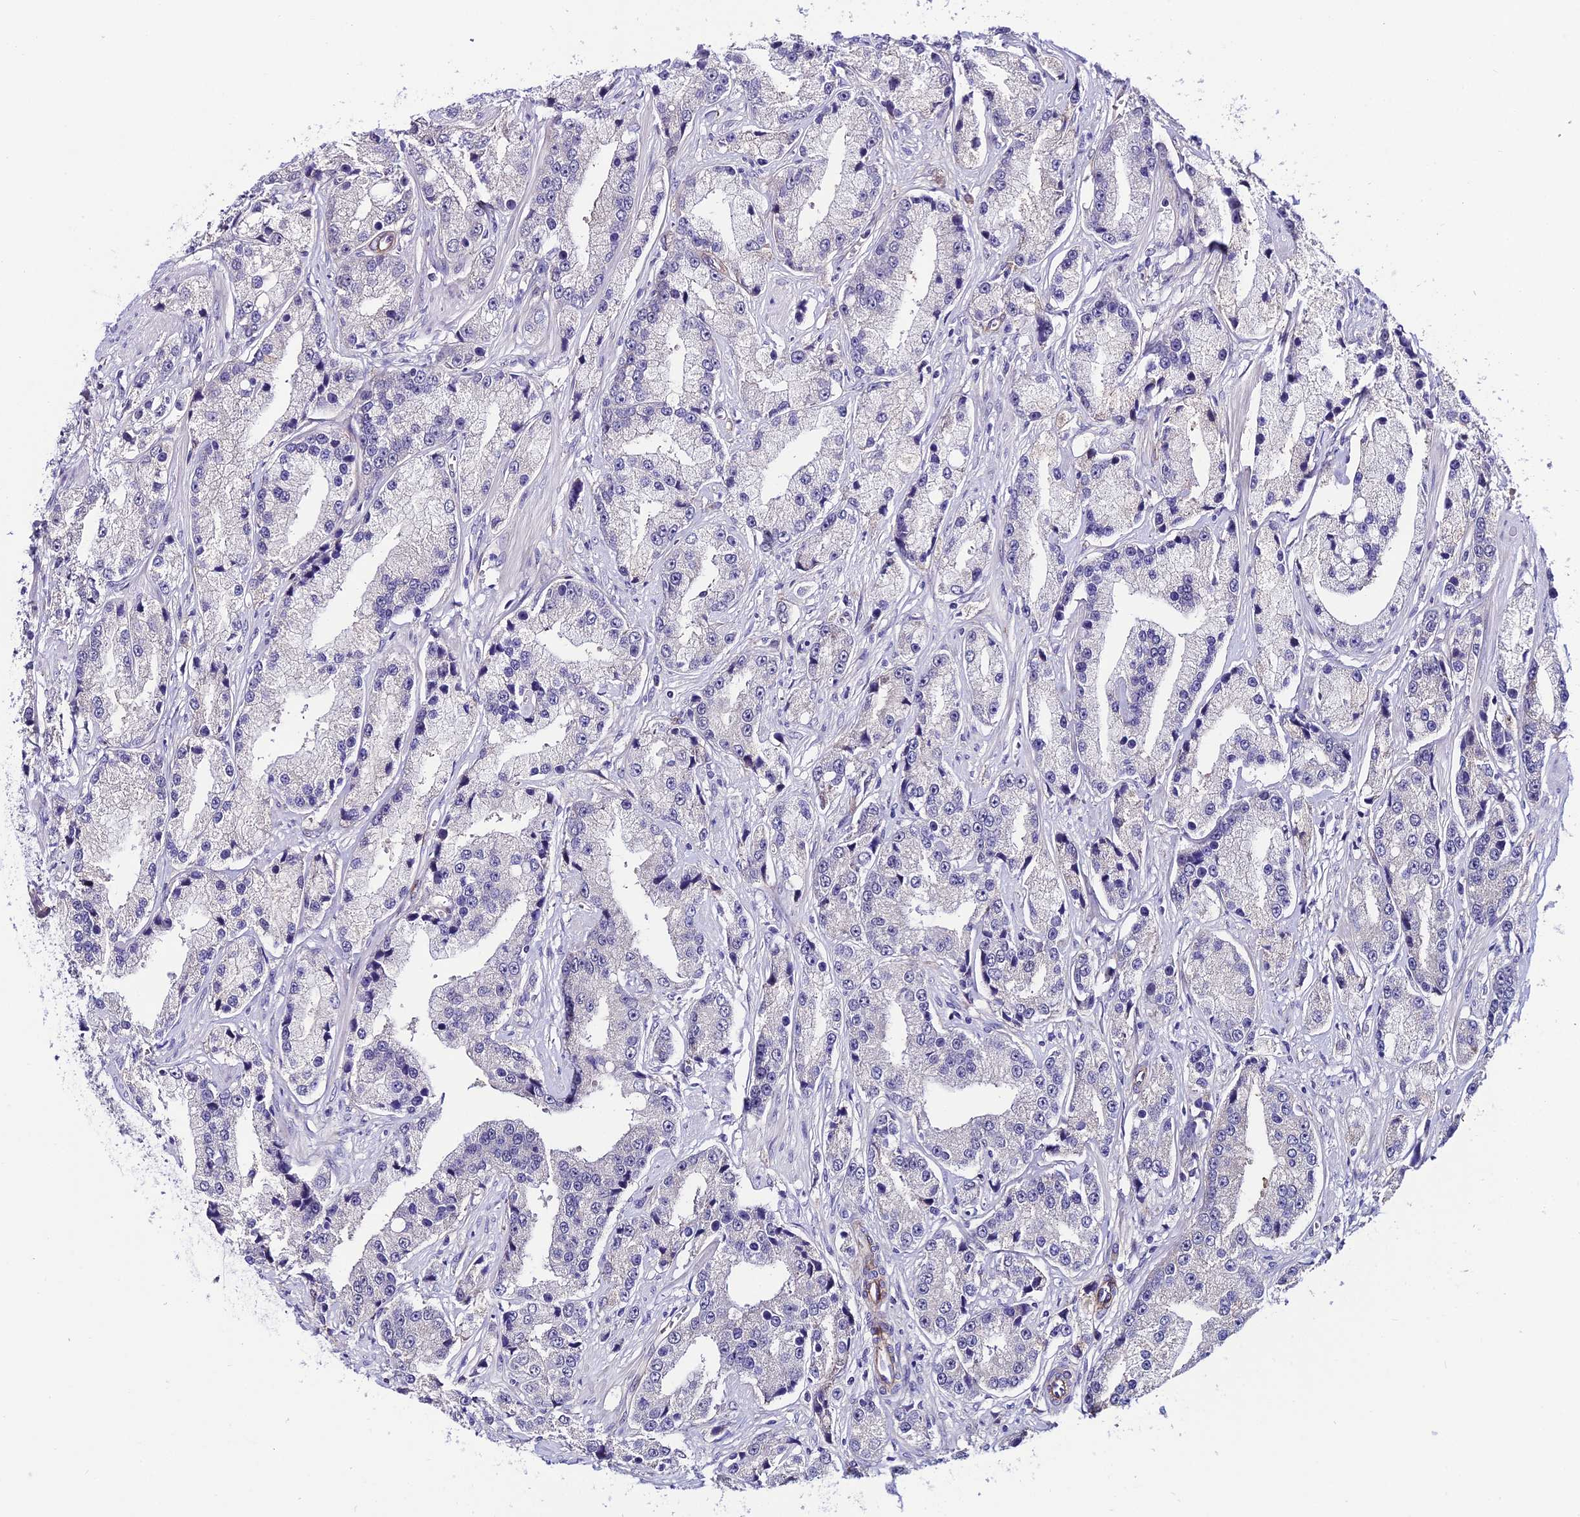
{"staining": {"intensity": "negative", "quantity": "none", "location": "none"}, "tissue": "prostate cancer", "cell_type": "Tumor cells", "image_type": "cancer", "snomed": [{"axis": "morphology", "description": "Adenocarcinoma, High grade"}, {"axis": "topography", "description": "Prostate"}], "caption": "Tumor cells show no significant expression in prostate adenocarcinoma (high-grade).", "gene": "SYT15", "patient": {"sex": "male", "age": 74}}